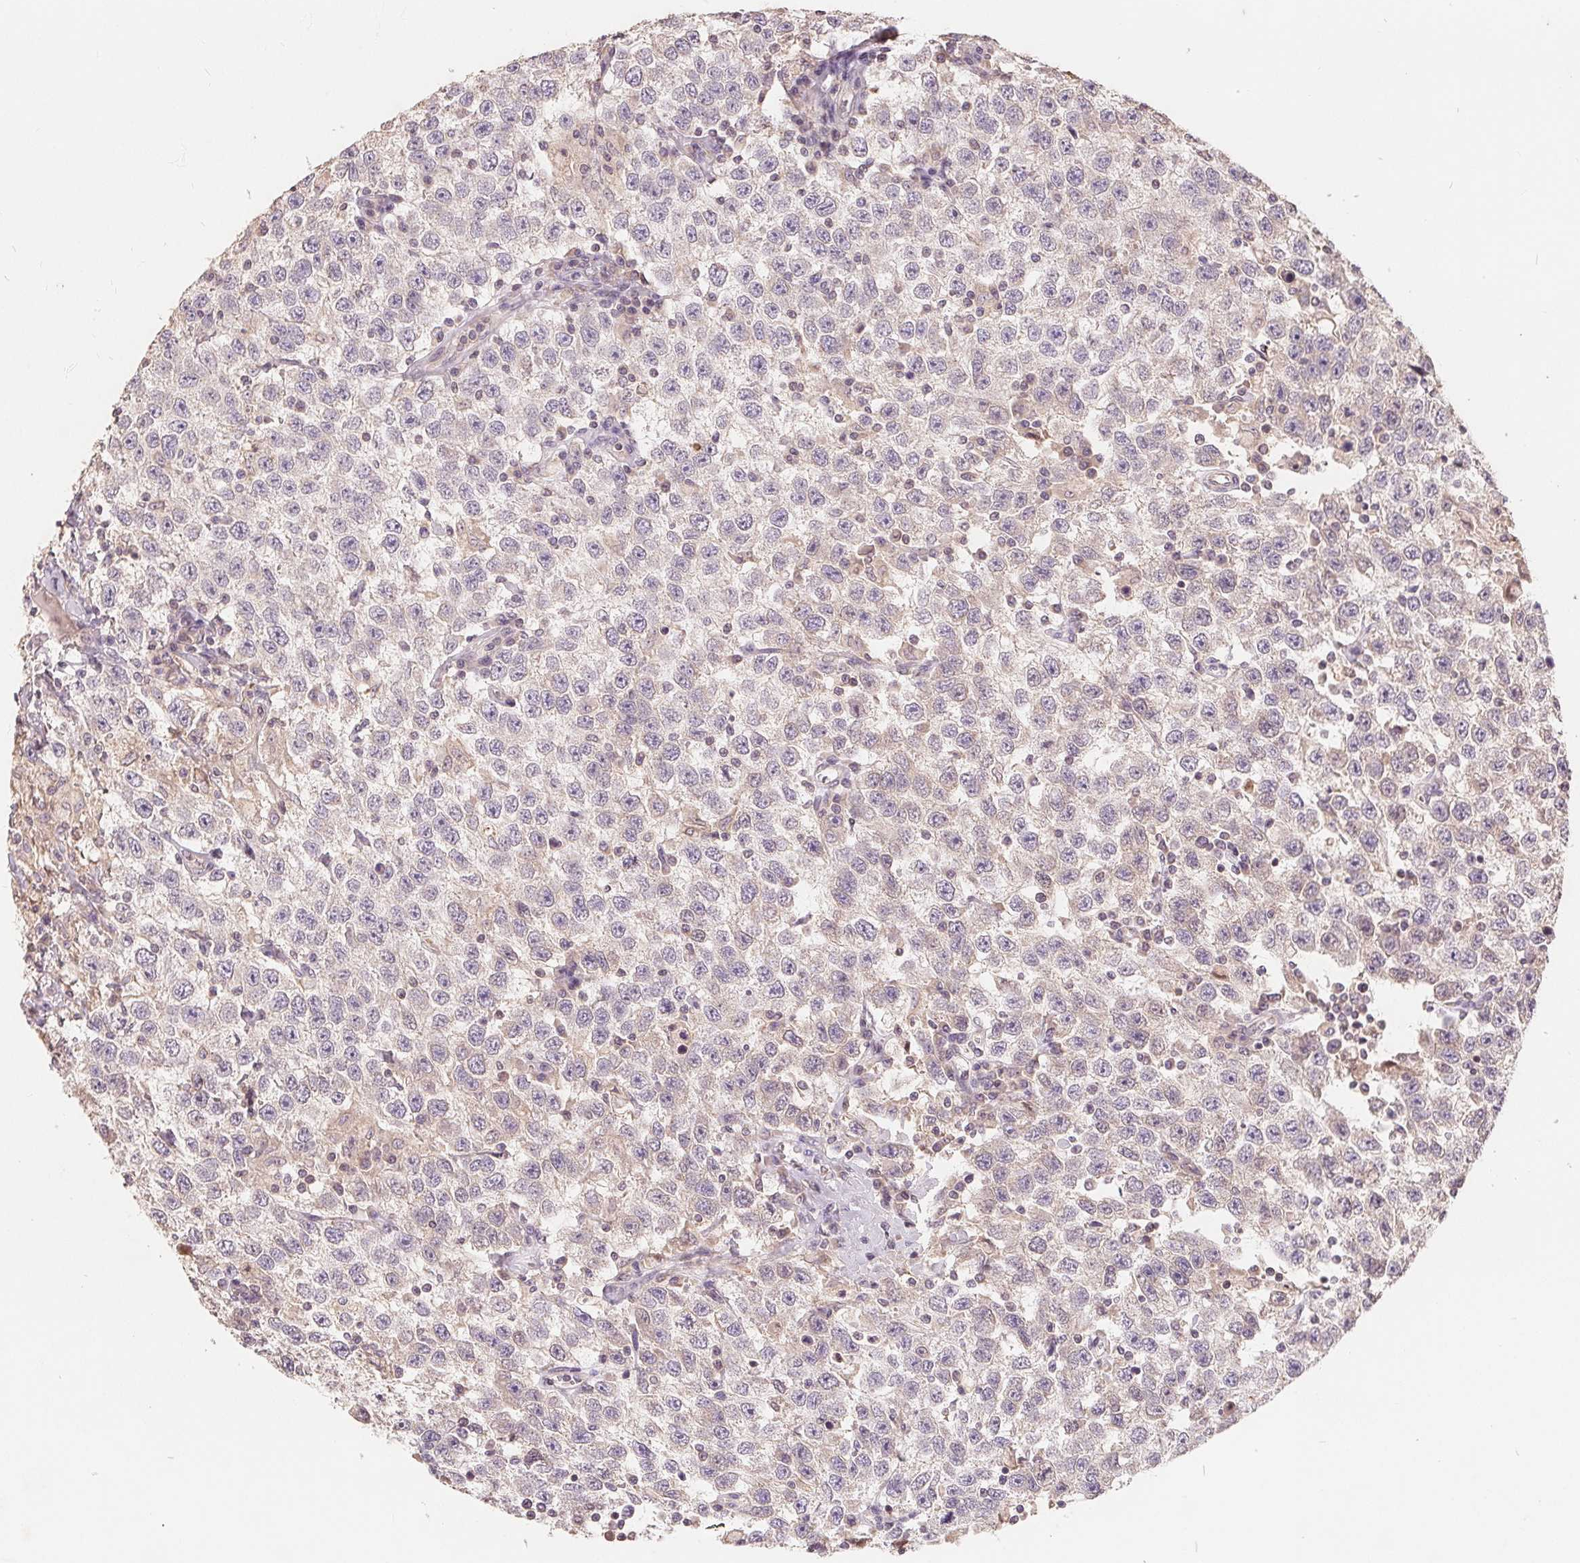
{"staining": {"intensity": "negative", "quantity": "none", "location": "none"}, "tissue": "testis cancer", "cell_type": "Tumor cells", "image_type": "cancer", "snomed": [{"axis": "morphology", "description": "Seminoma, NOS"}, {"axis": "topography", "description": "Testis"}], "caption": "Tumor cells show no significant protein positivity in testis seminoma.", "gene": "CDIPT", "patient": {"sex": "male", "age": 41}}